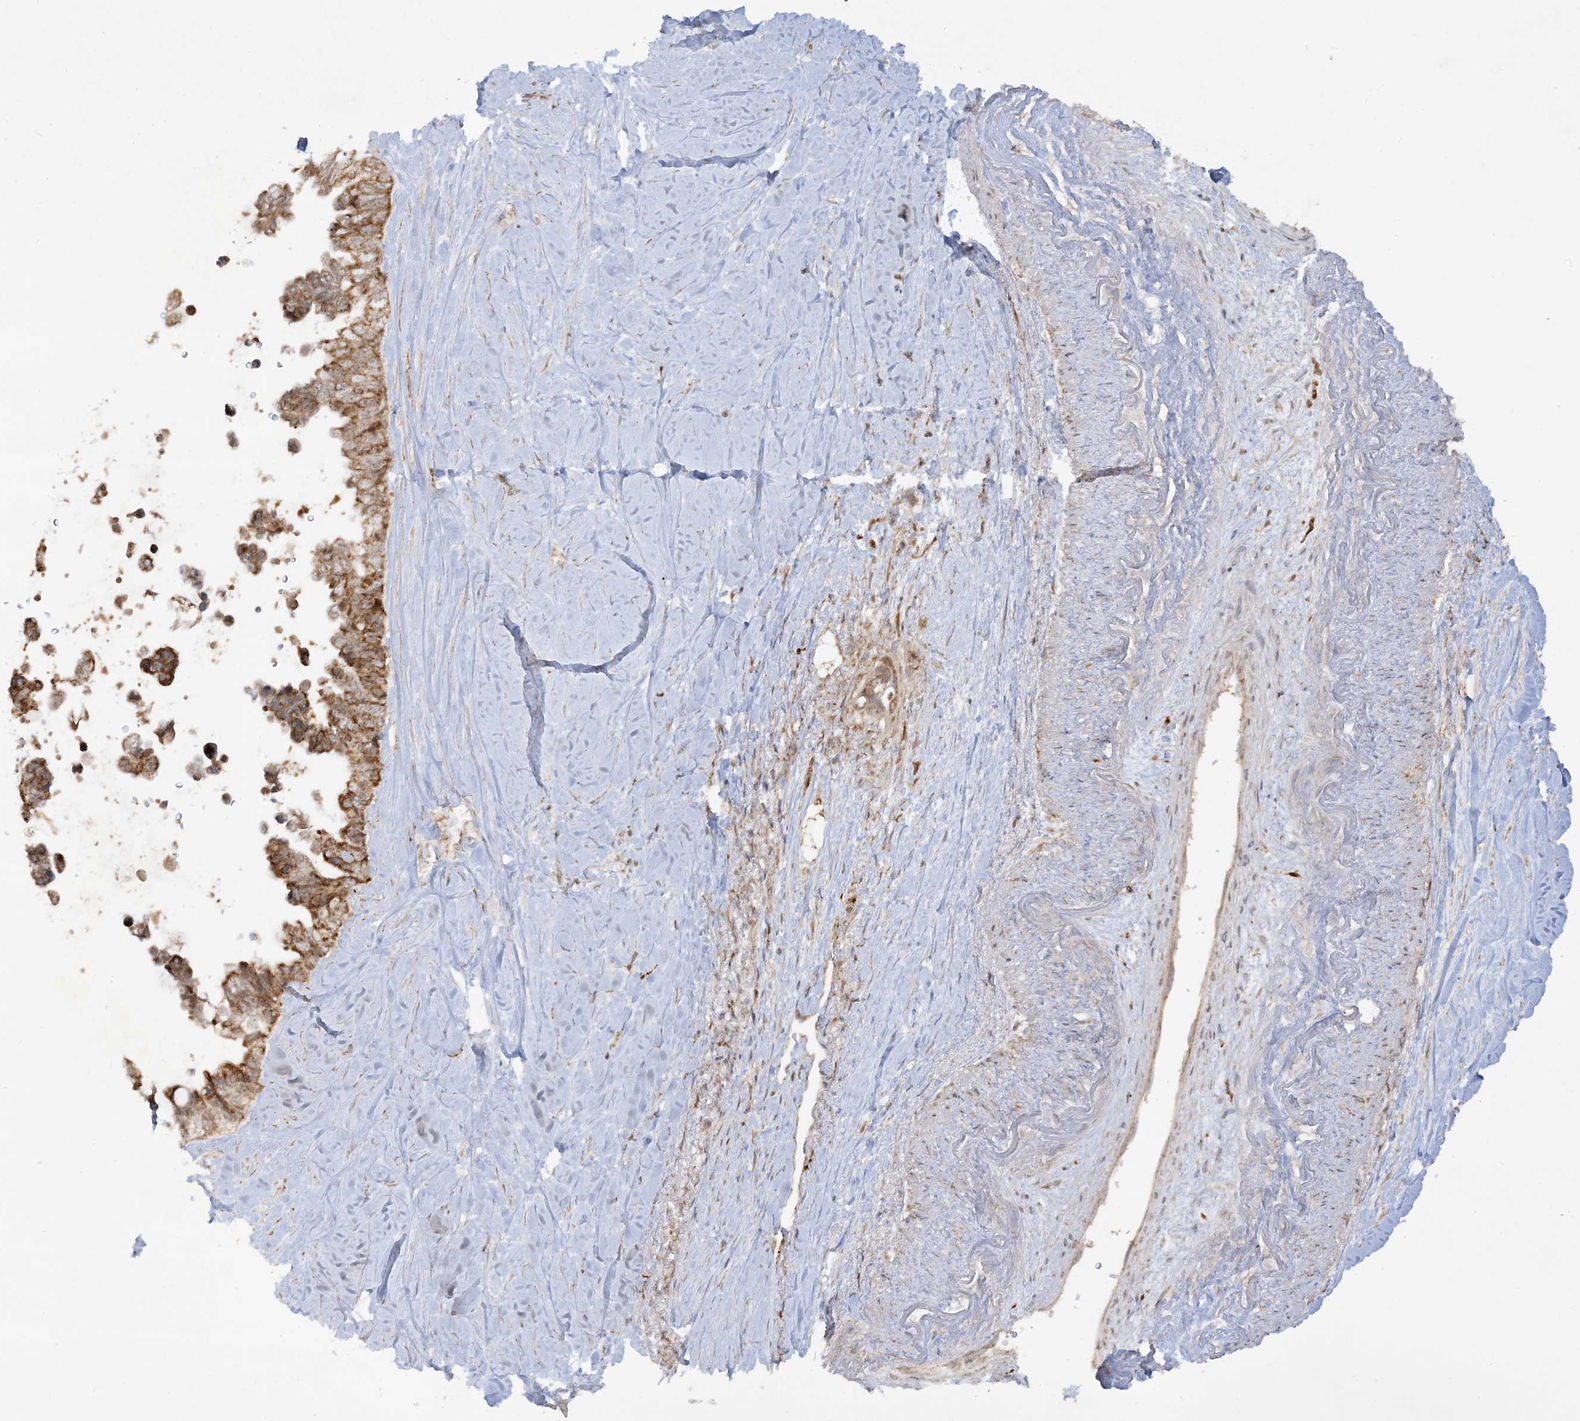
{"staining": {"intensity": "moderate", "quantity": ">75%", "location": "cytoplasmic/membranous"}, "tissue": "pancreatic cancer", "cell_type": "Tumor cells", "image_type": "cancer", "snomed": [{"axis": "morphology", "description": "Adenocarcinoma, NOS"}, {"axis": "topography", "description": "Pancreas"}], "caption": "IHC image of neoplastic tissue: human pancreatic cancer (adenocarcinoma) stained using IHC displays medium levels of moderate protein expression localized specifically in the cytoplasmic/membranous of tumor cells, appearing as a cytoplasmic/membranous brown color.", "gene": "NDUFAF3", "patient": {"sex": "female", "age": 72}}